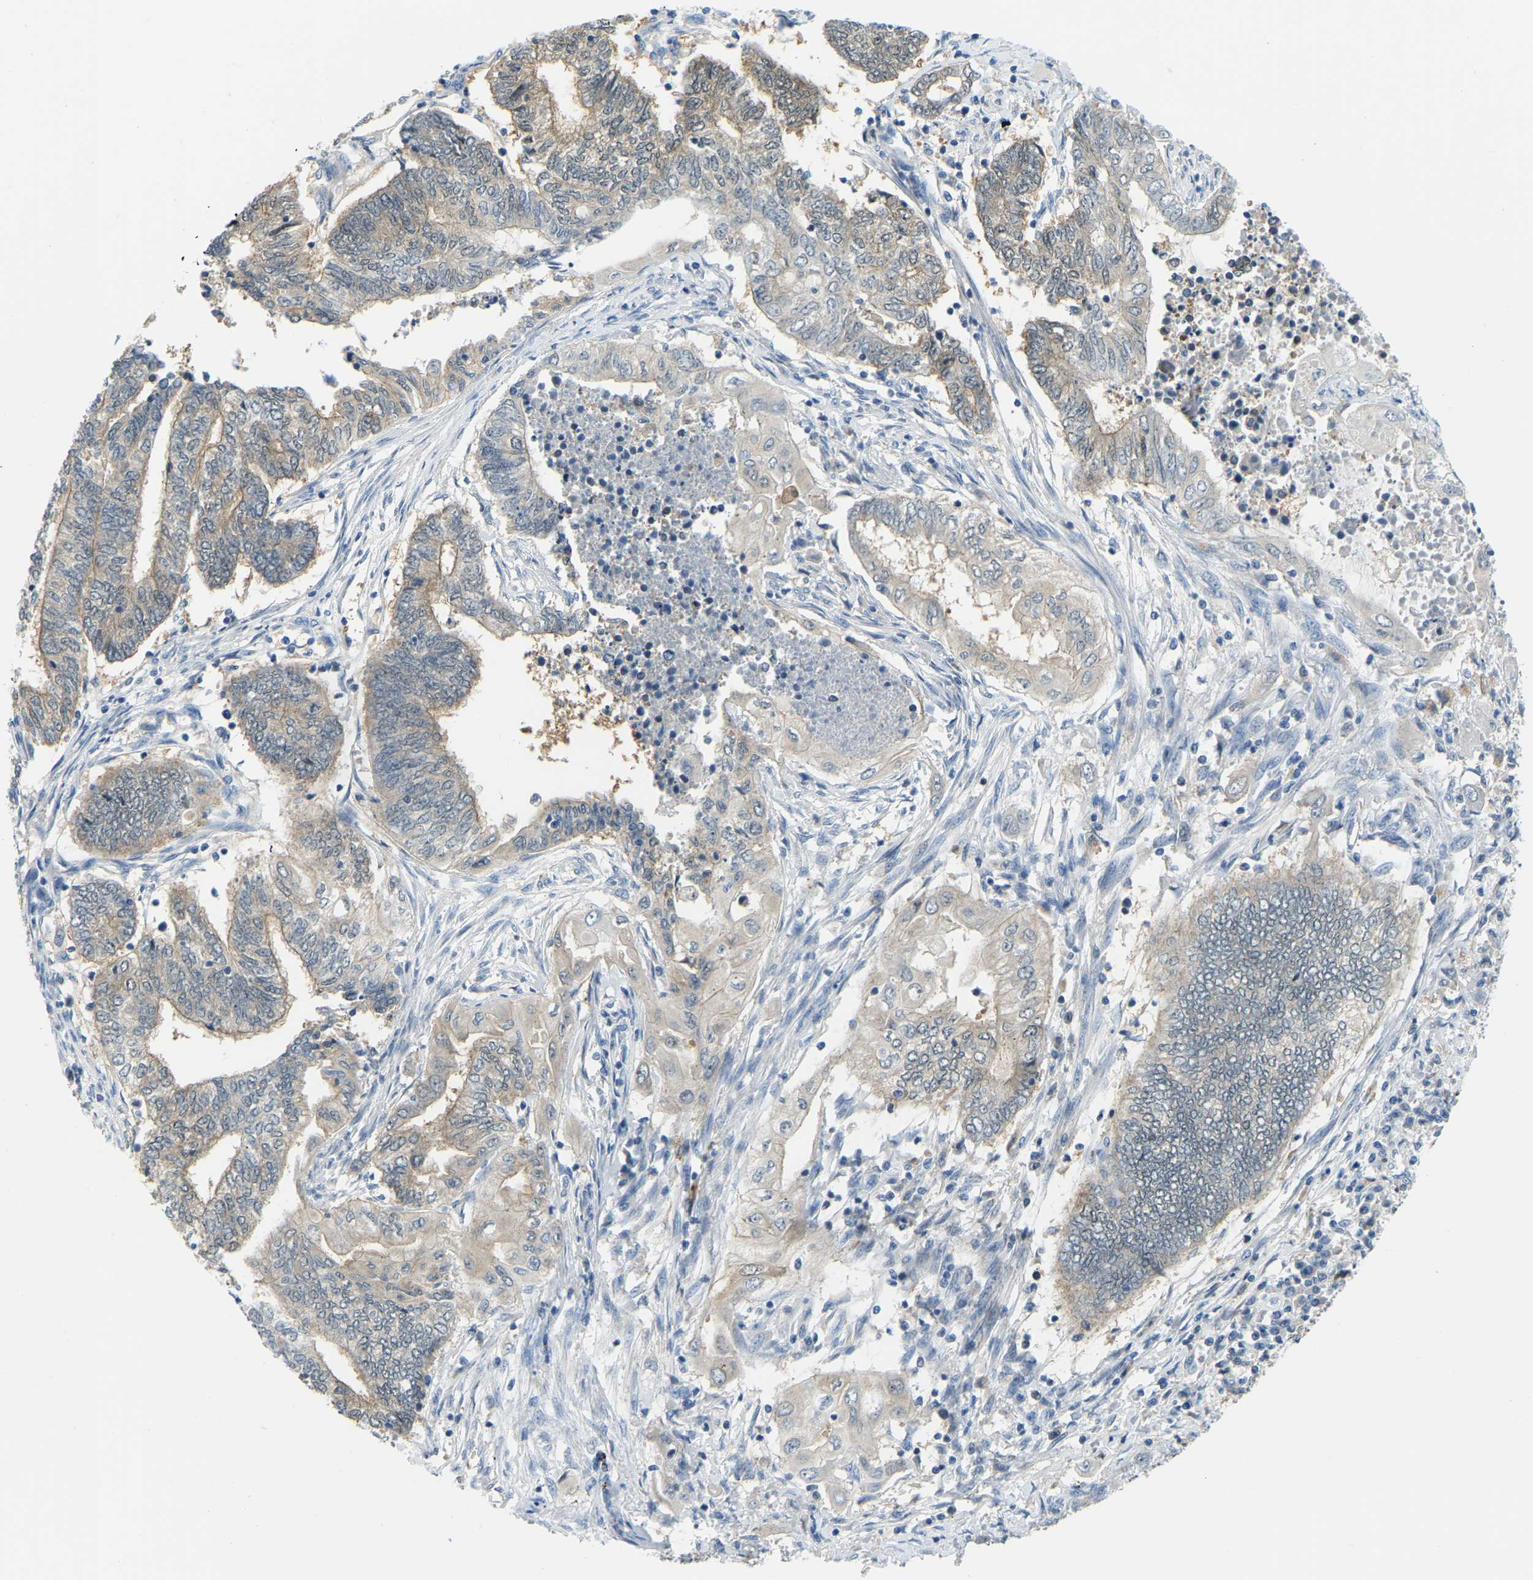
{"staining": {"intensity": "weak", "quantity": ">75%", "location": "cytoplasmic/membranous"}, "tissue": "endometrial cancer", "cell_type": "Tumor cells", "image_type": "cancer", "snomed": [{"axis": "morphology", "description": "Adenocarcinoma, NOS"}, {"axis": "topography", "description": "Uterus"}, {"axis": "topography", "description": "Endometrium"}], "caption": "Endometrial adenocarcinoma stained with a protein marker displays weak staining in tumor cells.", "gene": "NME8", "patient": {"sex": "female", "age": 70}}